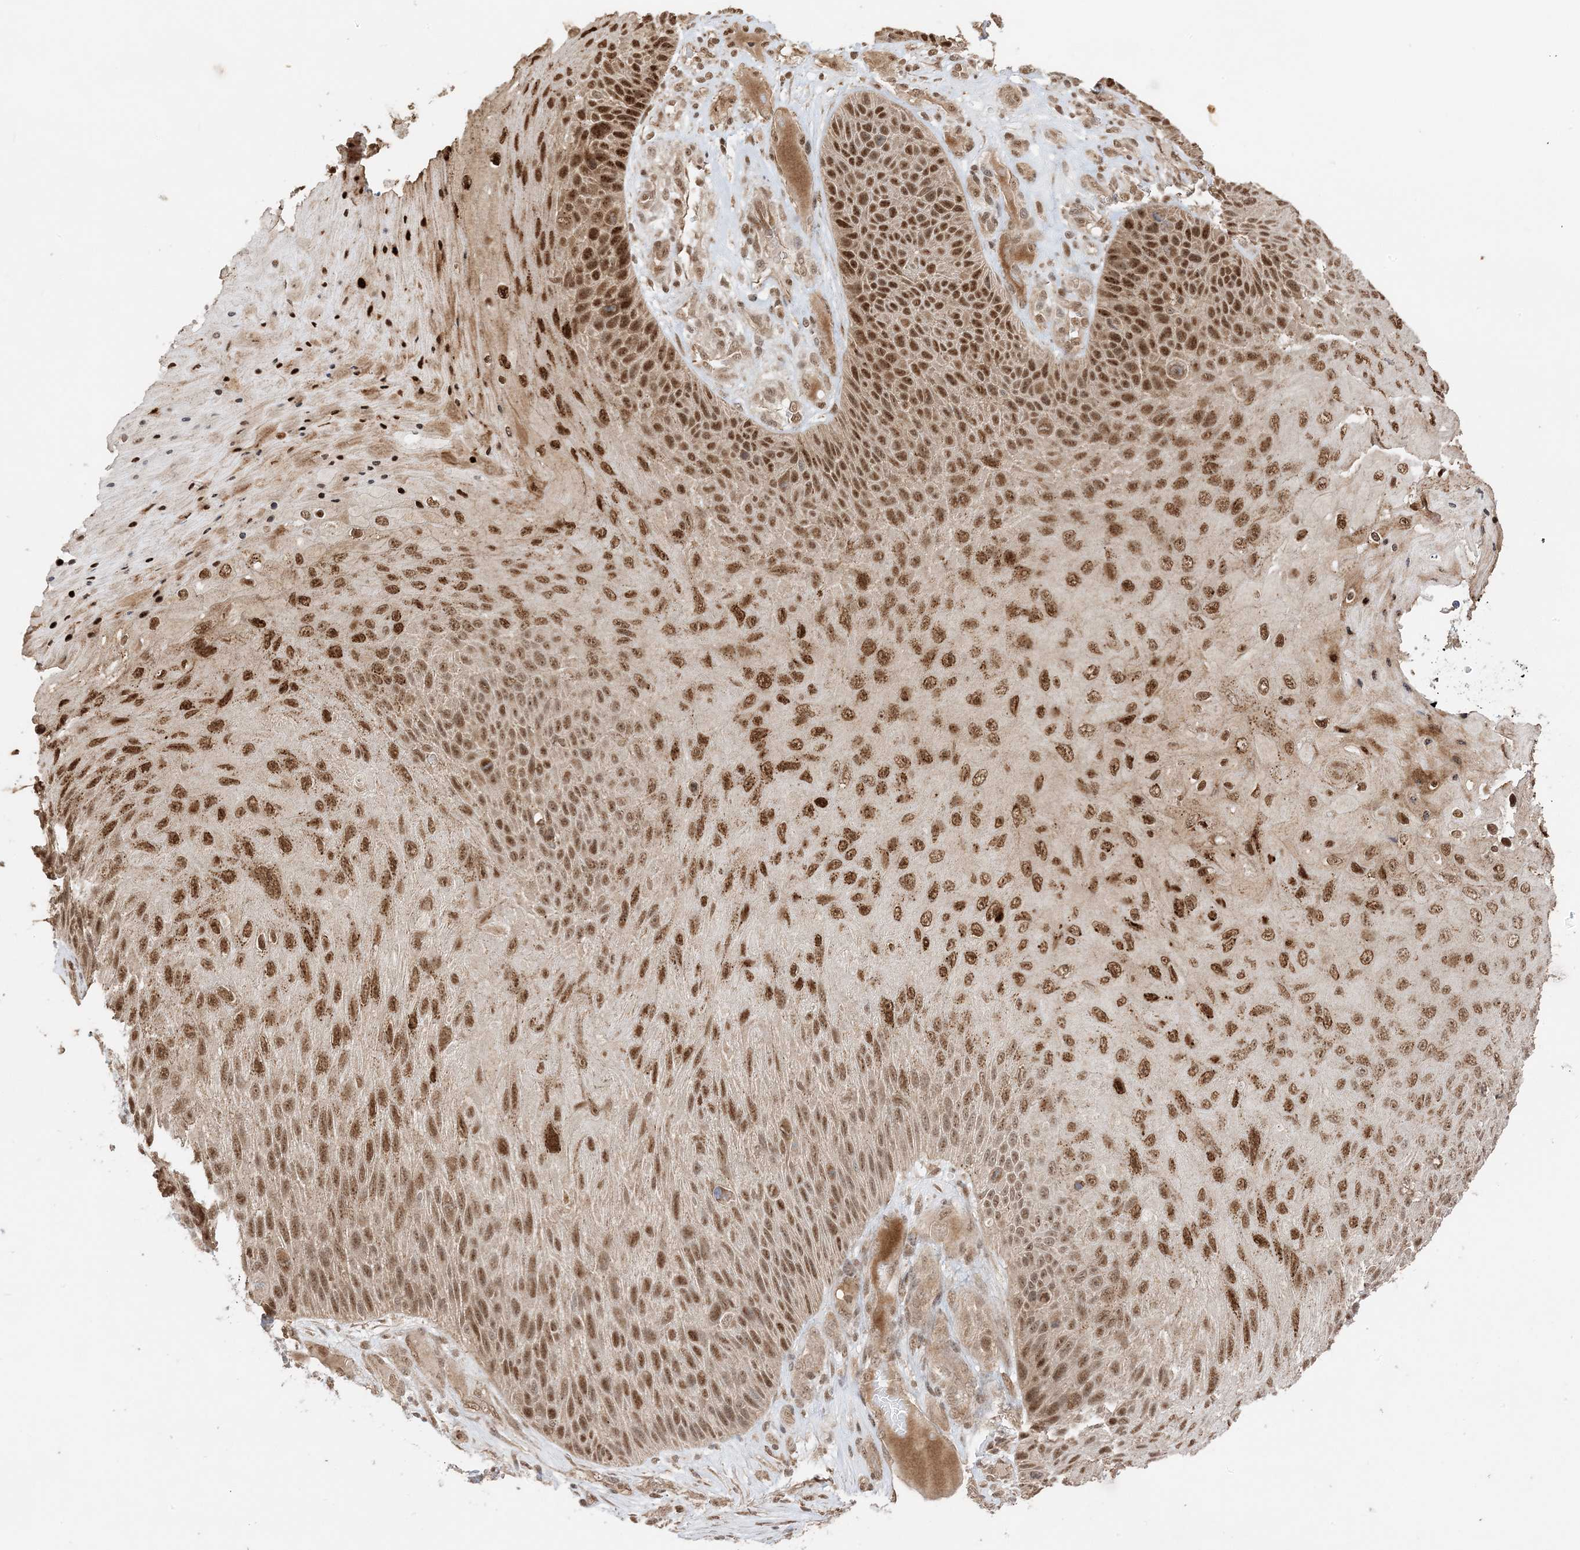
{"staining": {"intensity": "strong", "quantity": ">75%", "location": "nuclear"}, "tissue": "skin cancer", "cell_type": "Tumor cells", "image_type": "cancer", "snomed": [{"axis": "morphology", "description": "Squamous cell carcinoma, NOS"}, {"axis": "topography", "description": "Skin"}], "caption": "Strong nuclear staining for a protein is present in approximately >75% of tumor cells of skin cancer using immunohistochemistry (IHC).", "gene": "ZBTB41", "patient": {"sex": "female", "age": 88}}